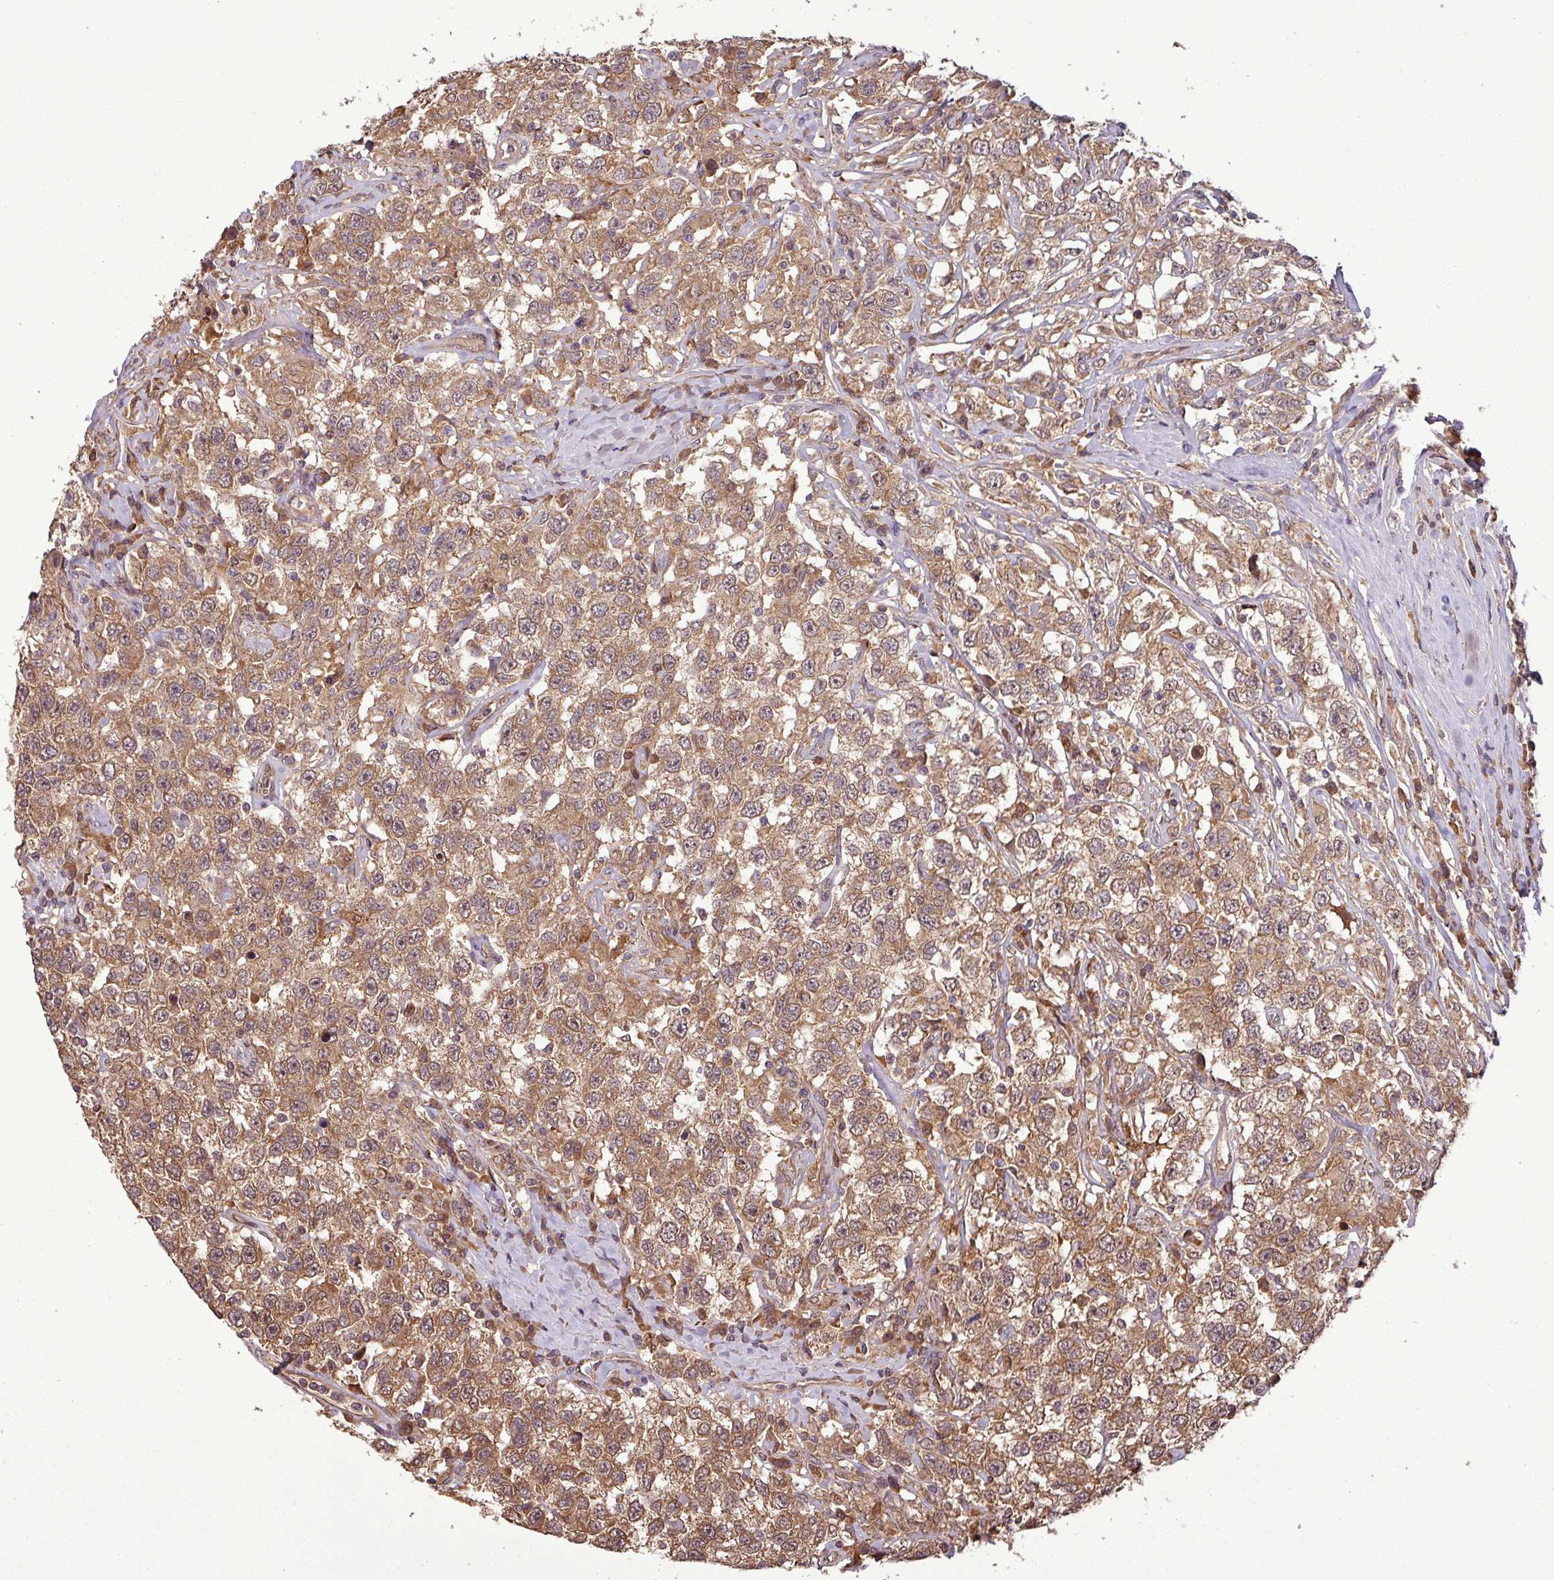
{"staining": {"intensity": "moderate", "quantity": ">75%", "location": "cytoplasmic/membranous"}, "tissue": "testis cancer", "cell_type": "Tumor cells", "image_type": "cancer", "snomed": [{"axis": "morphology", "description": "Seminoma, NOS"}, {"axis": "topography", "description": "Testis"}], "caption": "Testis seminoma stained with a brown dye demonstrates moderate cytoplasmic/membranous positive staining in about >75% of tumor cells.", "gene": "NT5C3A", "patient": {"sex": "male", "age": 41}}